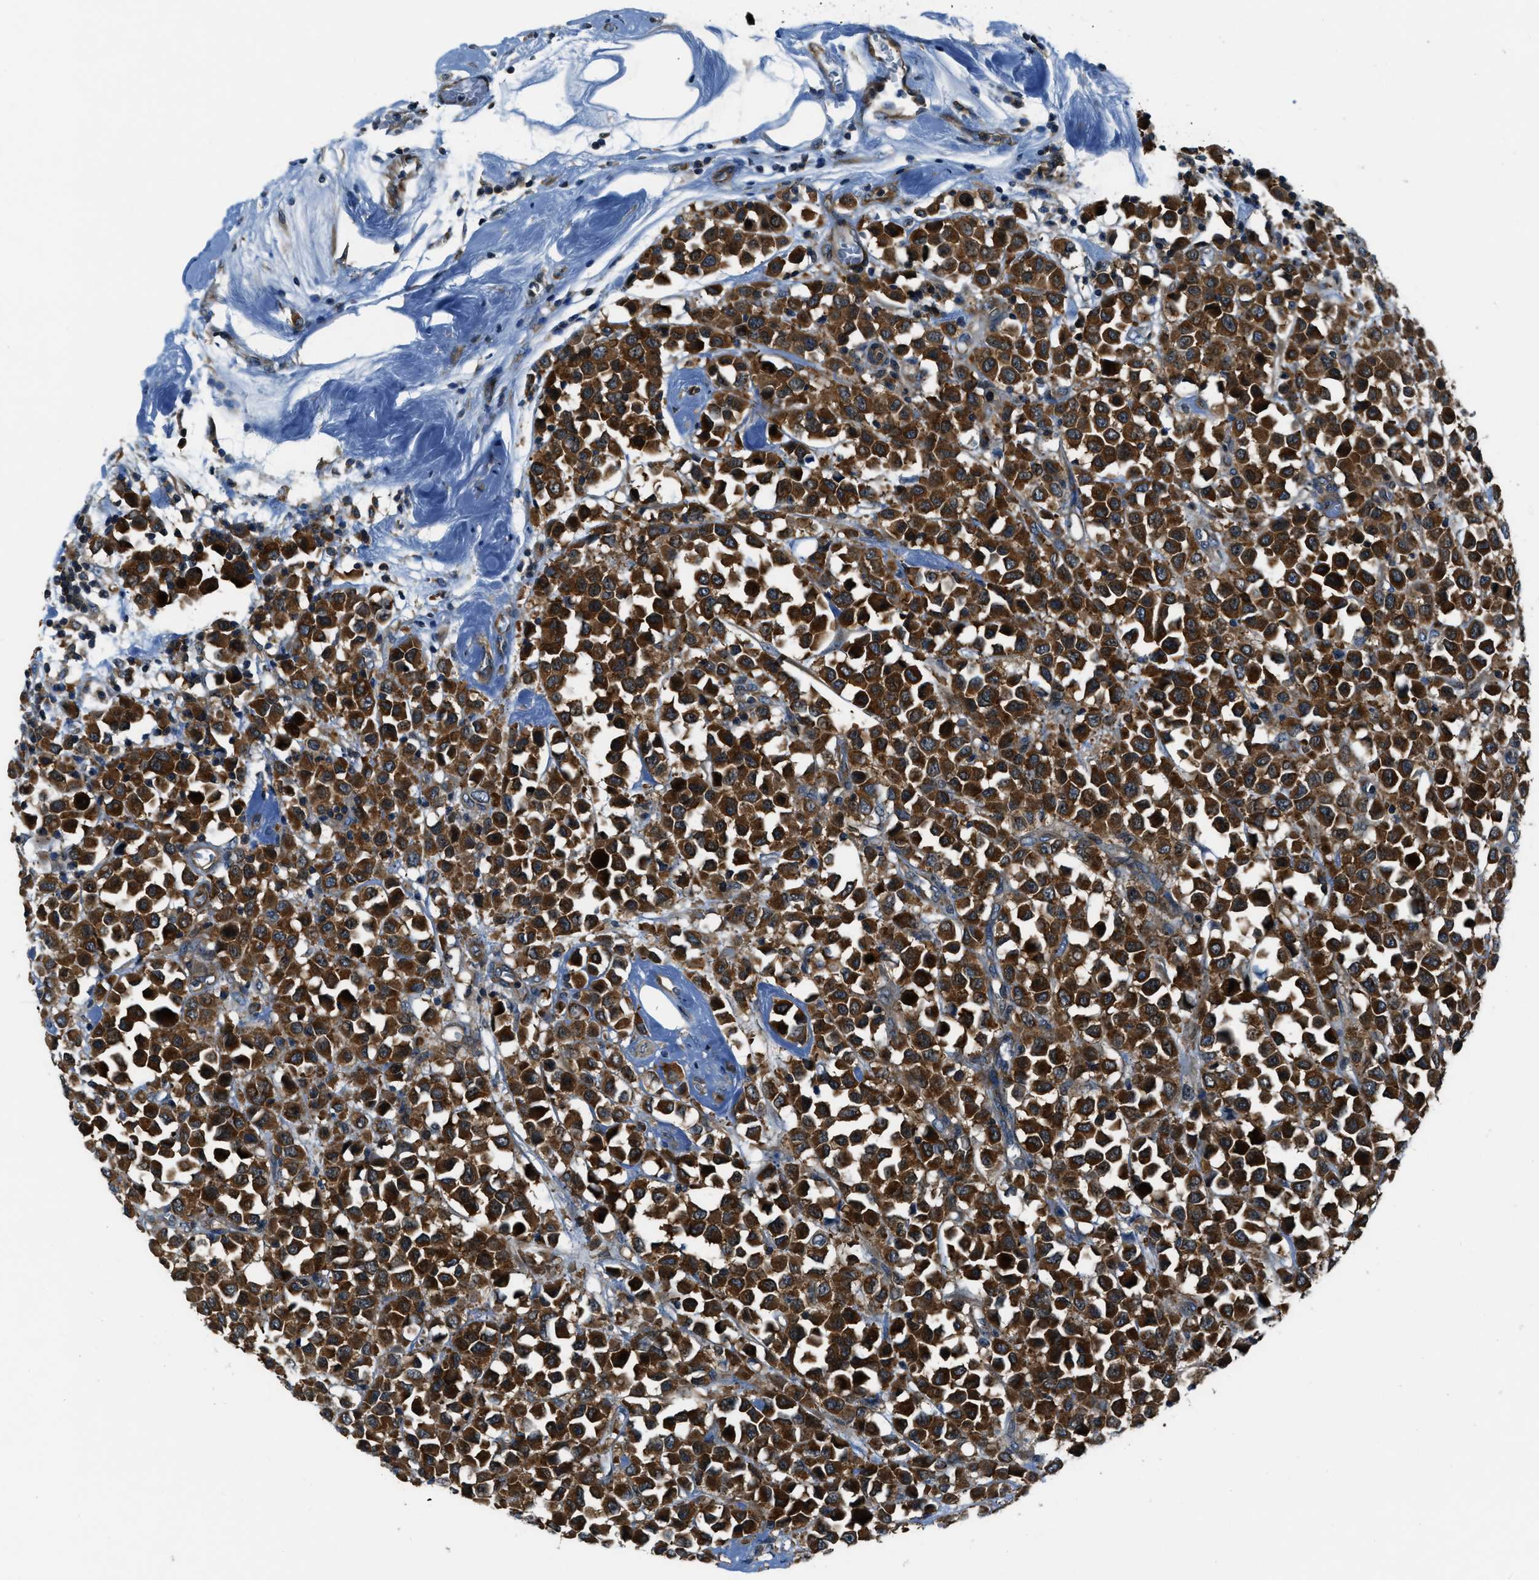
{"staining": {"intensity": "strong", "quantity": ">75%", "location": "cytoplasmic/membranous"}, "tissue": "breast cancer", "cell_type": "Tumor cells", "image_type": "cancer", "snomed": [{"axis": "morphology", "description": "Duct carcinoma"}, {"axis": "topography", "description": "Breast"}], "caption": "Protein staining reveals strong cytoplasmic/membranous expression in about >75% of tumor cells in breast infiltrating ductal carcinoma. The staining was performed using DAB, with brown indicating positive protein expression. Nuclei are stained blue with hematoxylin.", "gene": "ARFGAP2", "patient": {"sex": "female", "age": 61}}